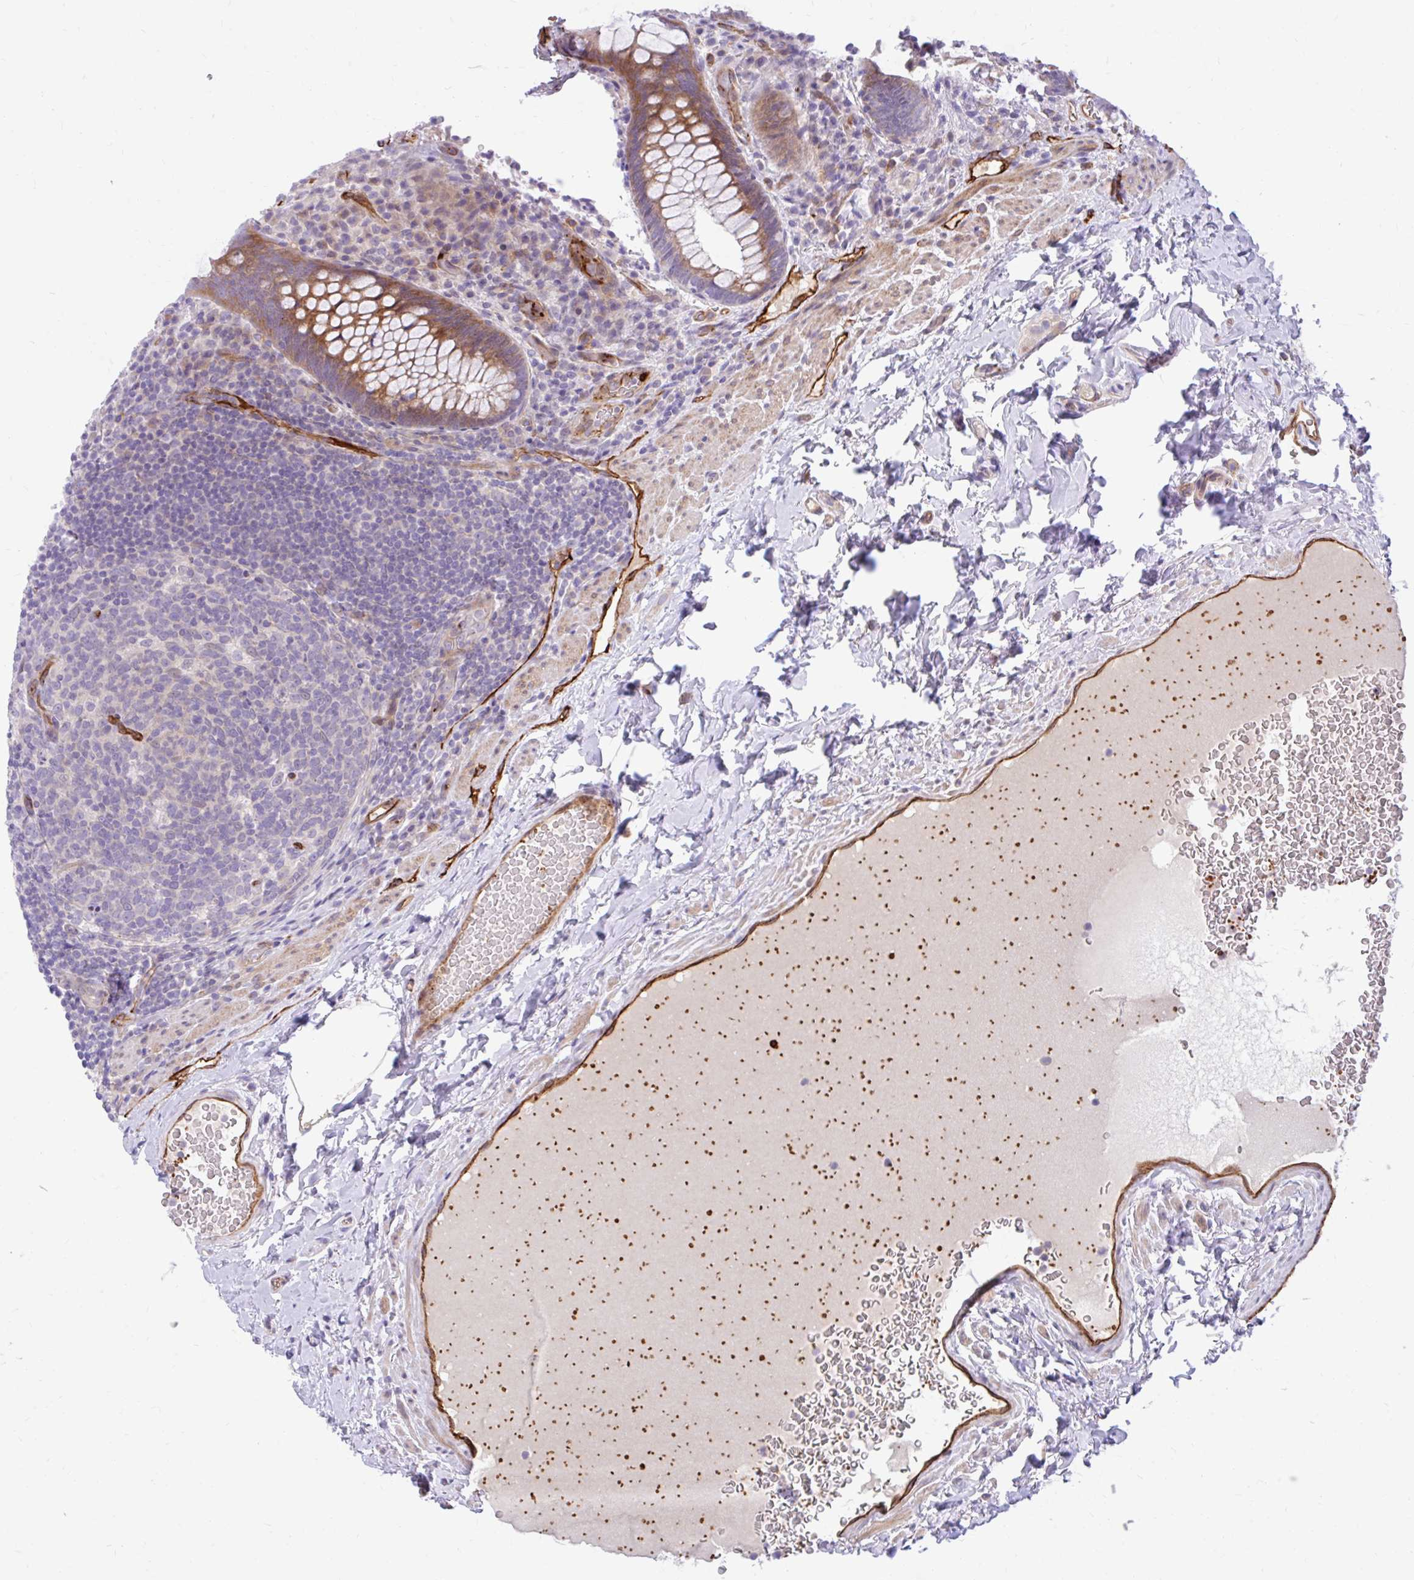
{"staining": {"intensity": "moderate", "quantity": "25%-75%", "location": "cytoplasmic/membranous"}, "tissue": "rectum", "cell_type": "Glandular cells", "image_type": "normal", "snomed": [{"axis": "morphology", "description": "Normal tissue, NOS"}, {"axis": "topography", "description": "Rectum"}], "caption": "Rectum was stained to show a protein in brown. There is medium levels of moderate cytoplasmic/membranous expression in about 25%-75% of glandular cells.", "gene": "ESPNL", "patient": {"sex": "female", "age": 69}}